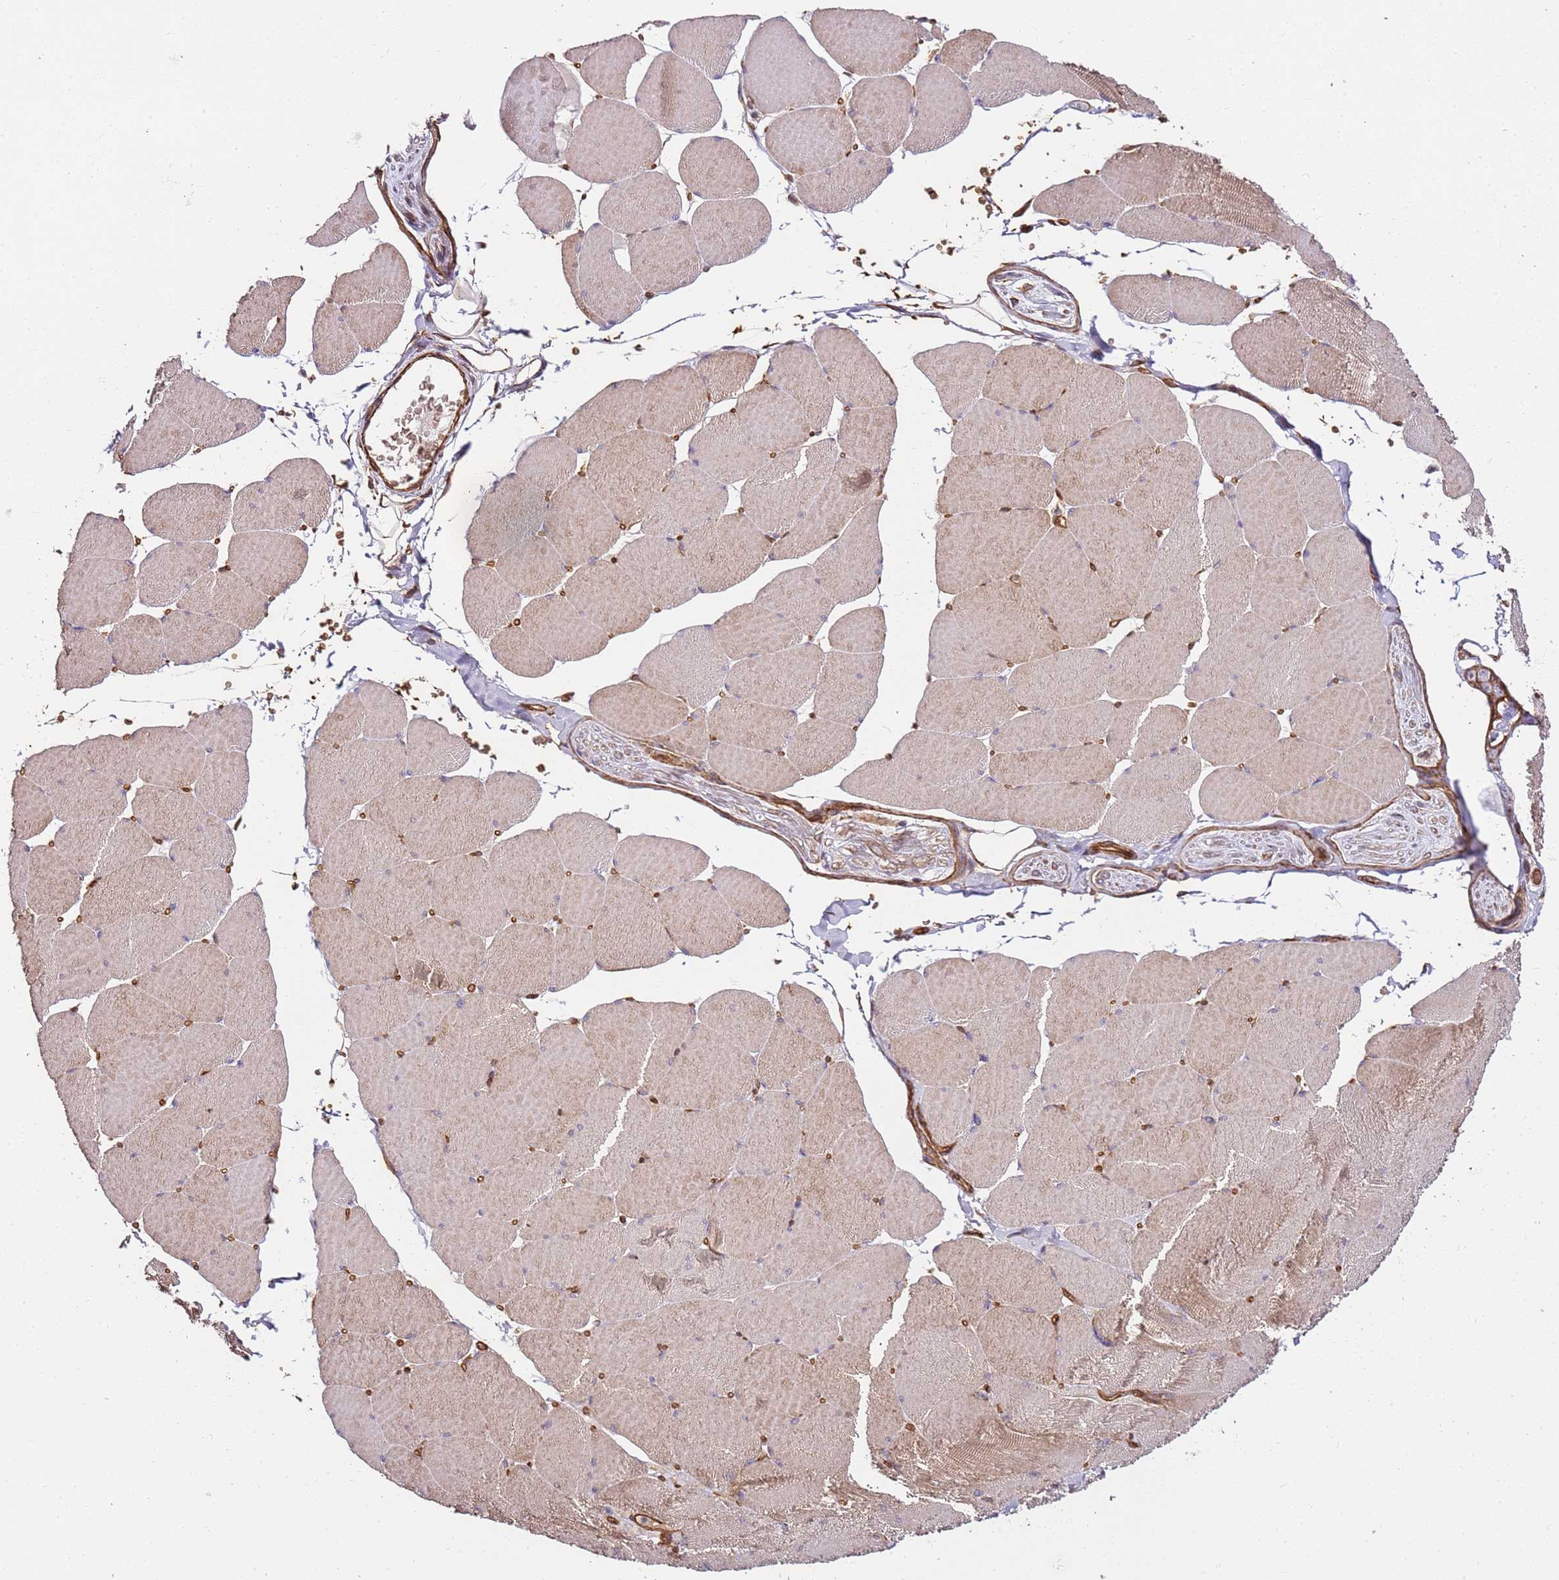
{"staining": {"intensity": "strong", "quantity": "25%-75%", "location": "cytoplasmic/membranous"}, "tissue": "skeletal muscle", "cell_type": "Myocytes", "image_type": "normal", "snomed": [{"axis": "morphology", "description": "Normal tissue, NOS"}, {"axis": "topography", "description": "Skeletal muscle"}, {"axis": "topography", "description": "Head-Neck"}], "caption": "IHC of unremarkable skeletal muscle demonstrates high levels of strong cytoplasmic/membranous expression in about 25%-75% of myocytes. The protein is stained brown, and the nuclei are stained in blue (DAB (3,3'-diaminobenzidine) IHC with brightfield microscopy, high magnification).", "gene": "TM2D2", "patient": {"sex": "male", "age": 66}}